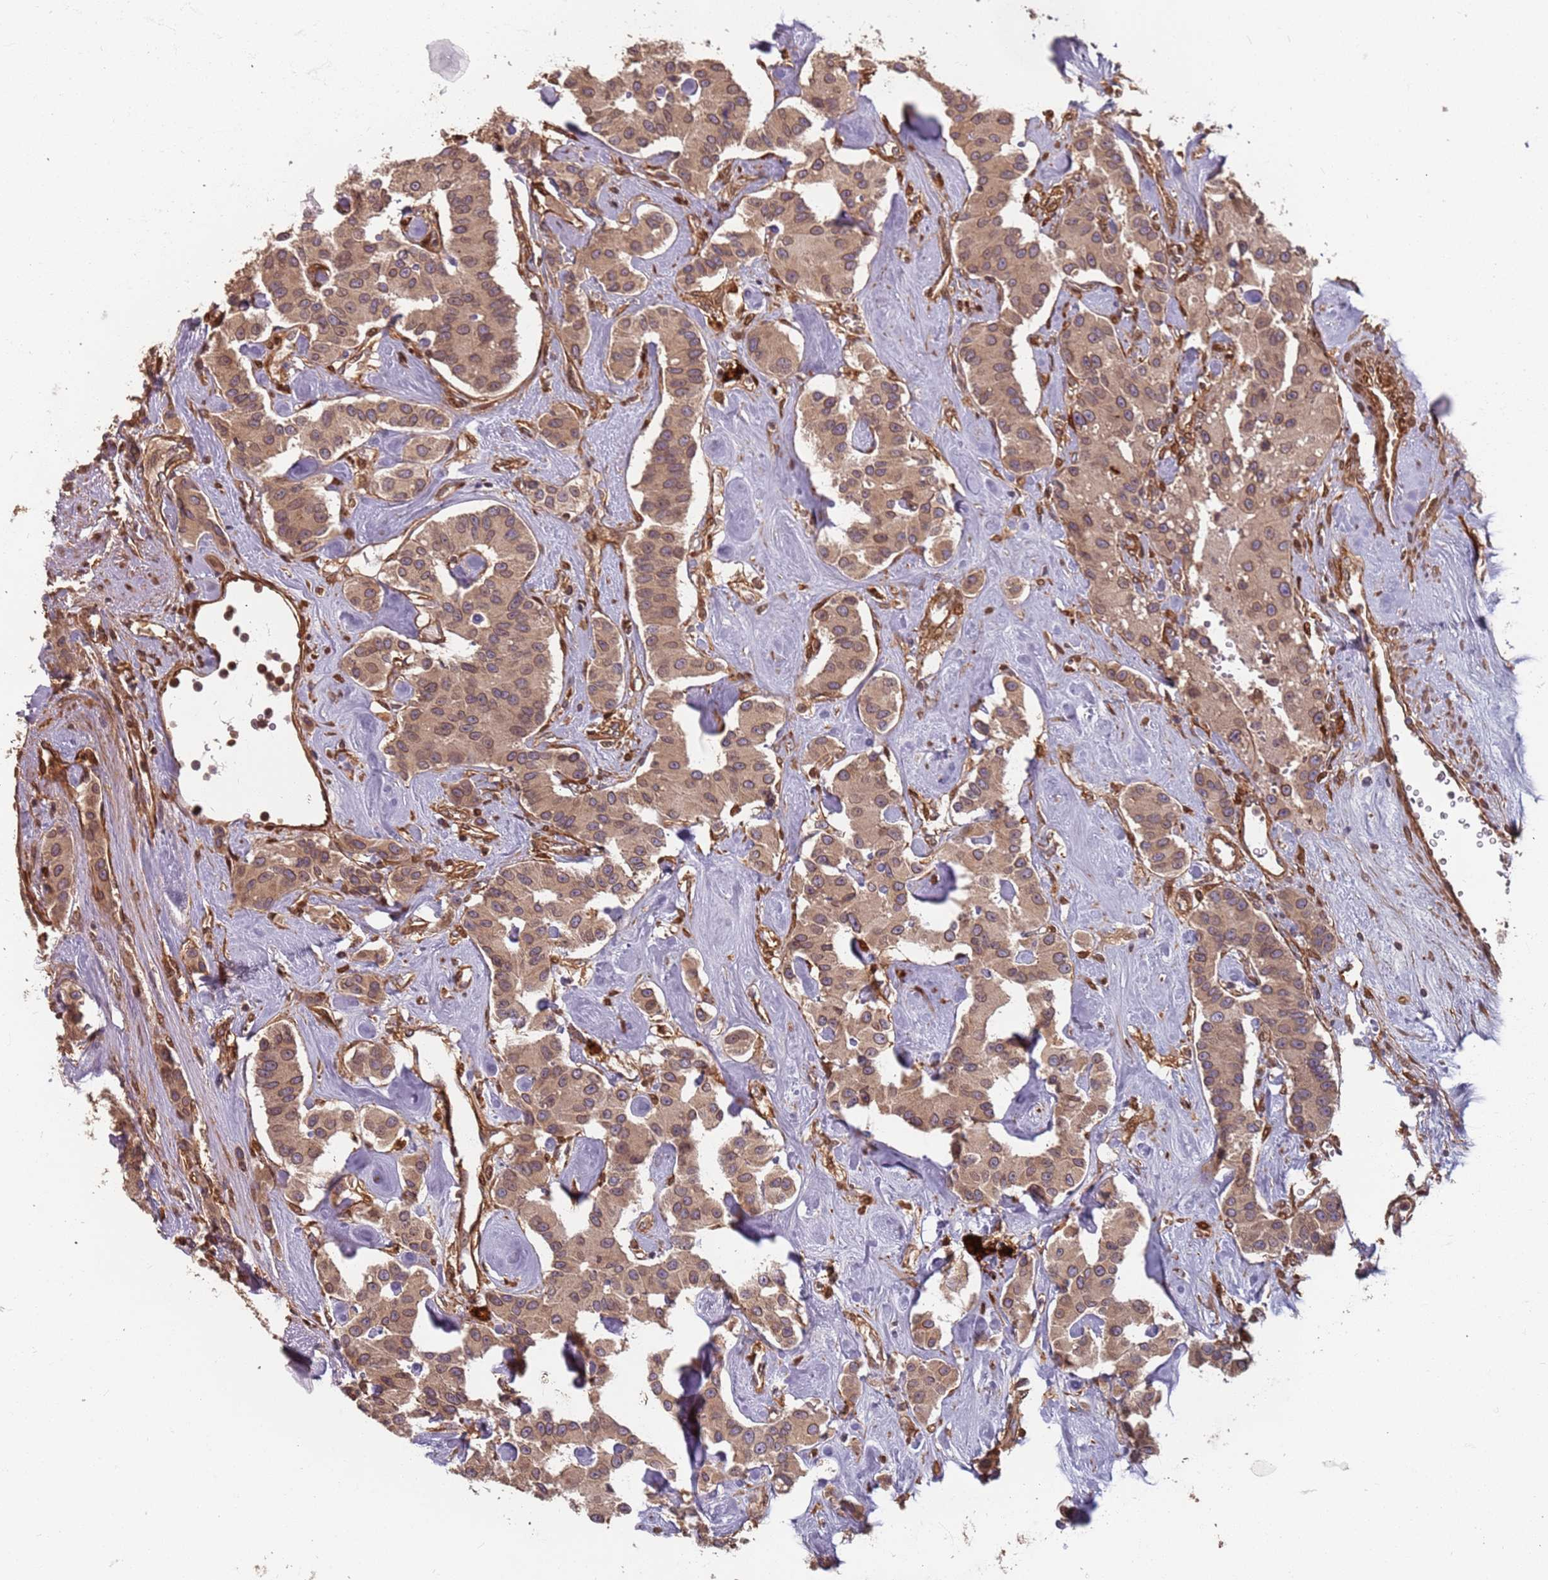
{"staining": {"intensity": "weak", "quantity": ">75%", "location": "cytoplasmic/membranous"}, "tissue": "carcinoid", "cell_type": "Tumor cells", "image_type": "cancer", "snomed": [{"axis": "morphology", "description": "Carcinoid, malignant, NOS"}, {"axis": "topography", "description": "Pancreas"}], "caption": "Immunohistochemistry staining of malignant carcinoid, which shows low levels of weak cytoplasmic/membranous staining in about >75% of tumor cells indicating weak cytoplasmic/membranous protein positivity. The staining was performed using DAB (3,3'-diaminobenzidine) (brown) for protein detection and nuclei were counterstained in hematoxylin (blue).", "gene": "SDCCAG8", "patient": {"sex": "male", "age": 41}}